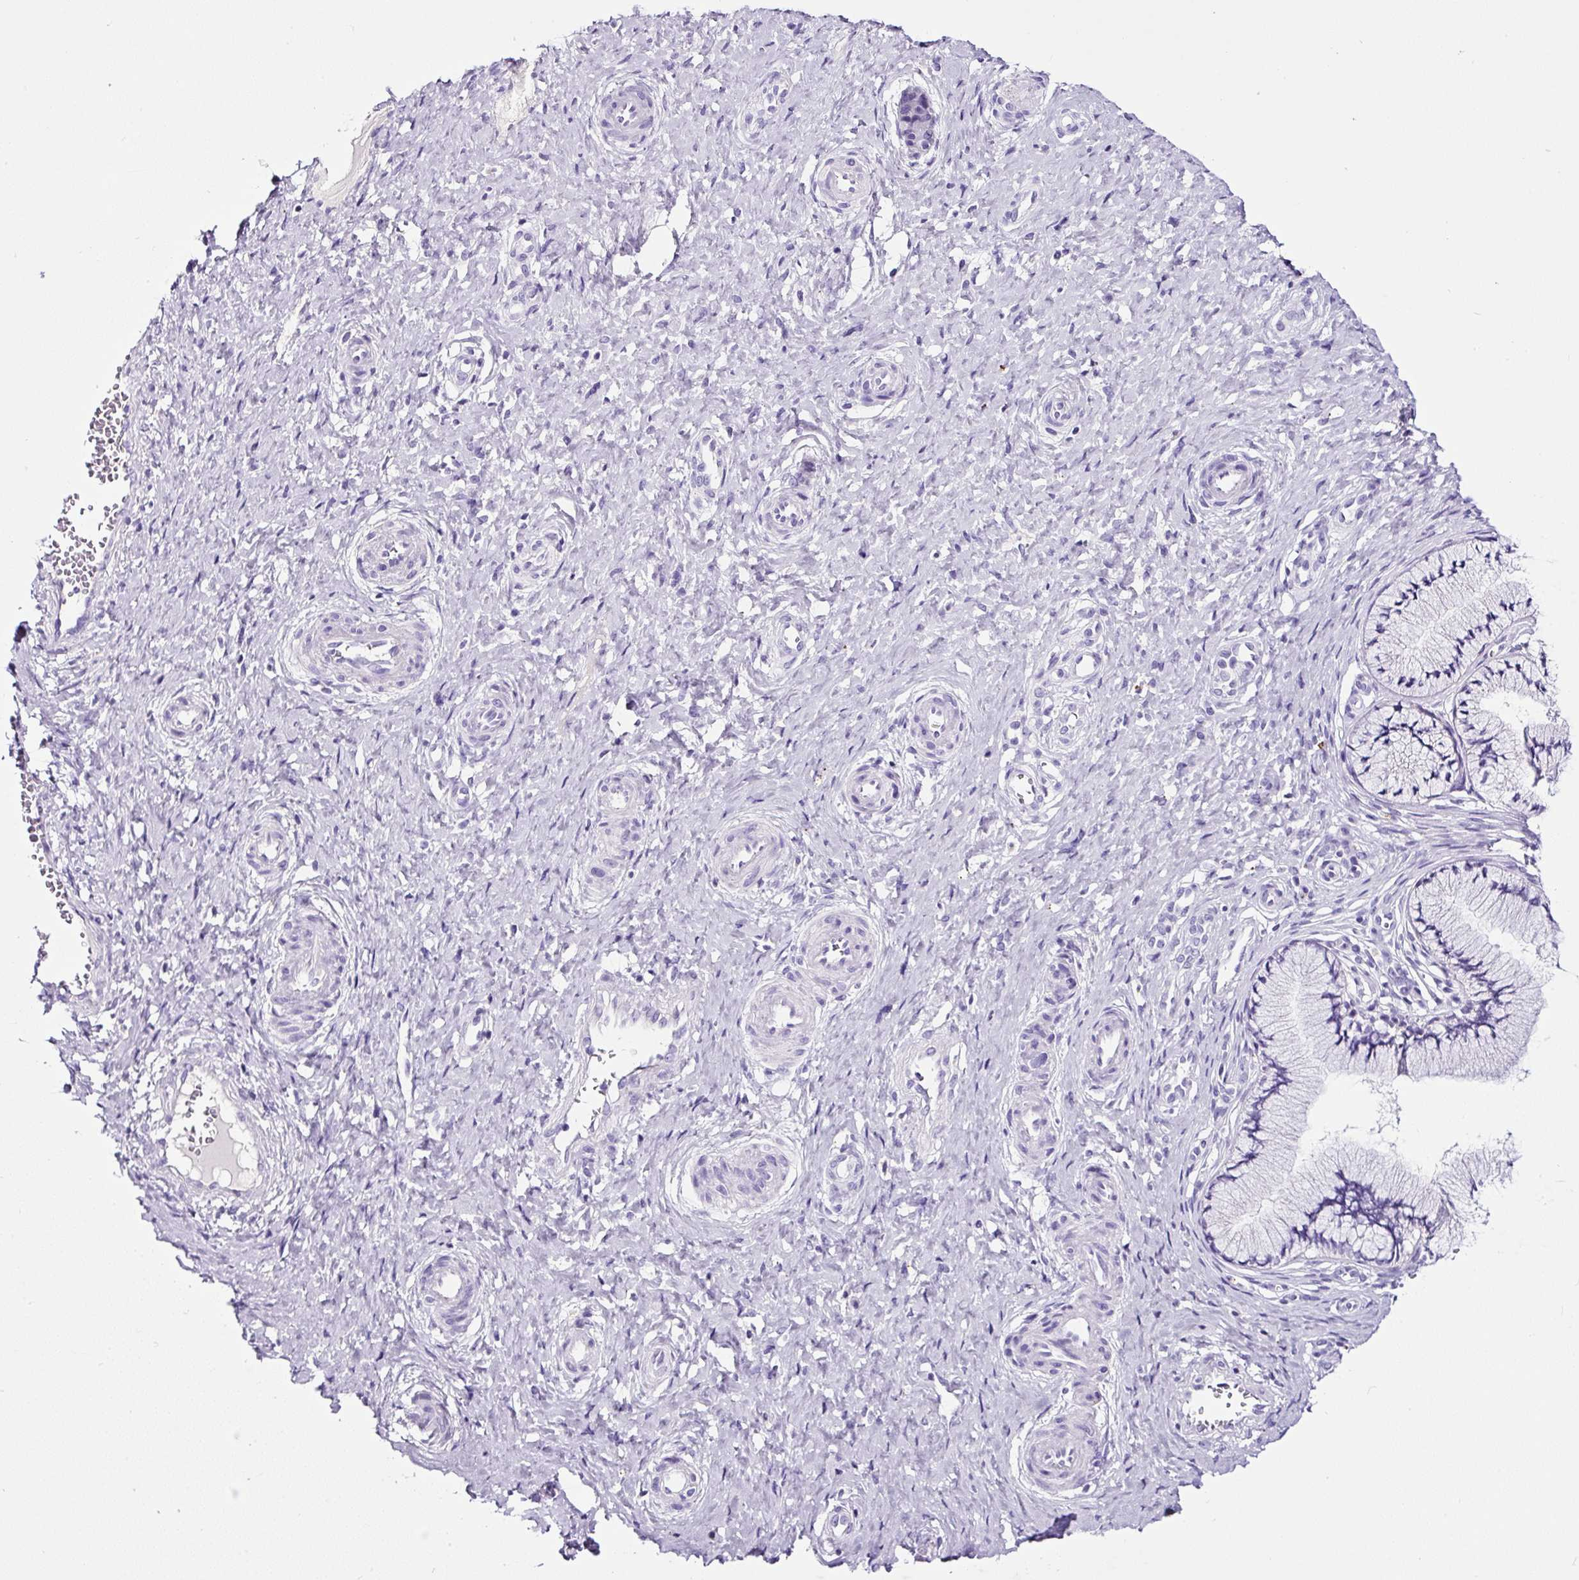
{"staining": {"intensity": "negative", "quantity": "none", "location": "none"}, "tissue": "cervix", "cell_type": "Glandular cells", "image_type": "normal", "snomed": [{"axis": "morphology", "description": "Normal tissue, NOS"}, {"axis": "topography", "description": "Cervix"}], "caption": "The image reveals no staining of glandular cells in normal cervix.", "gene": "SP8", "patient": {"sex": "female", "age": 36}}